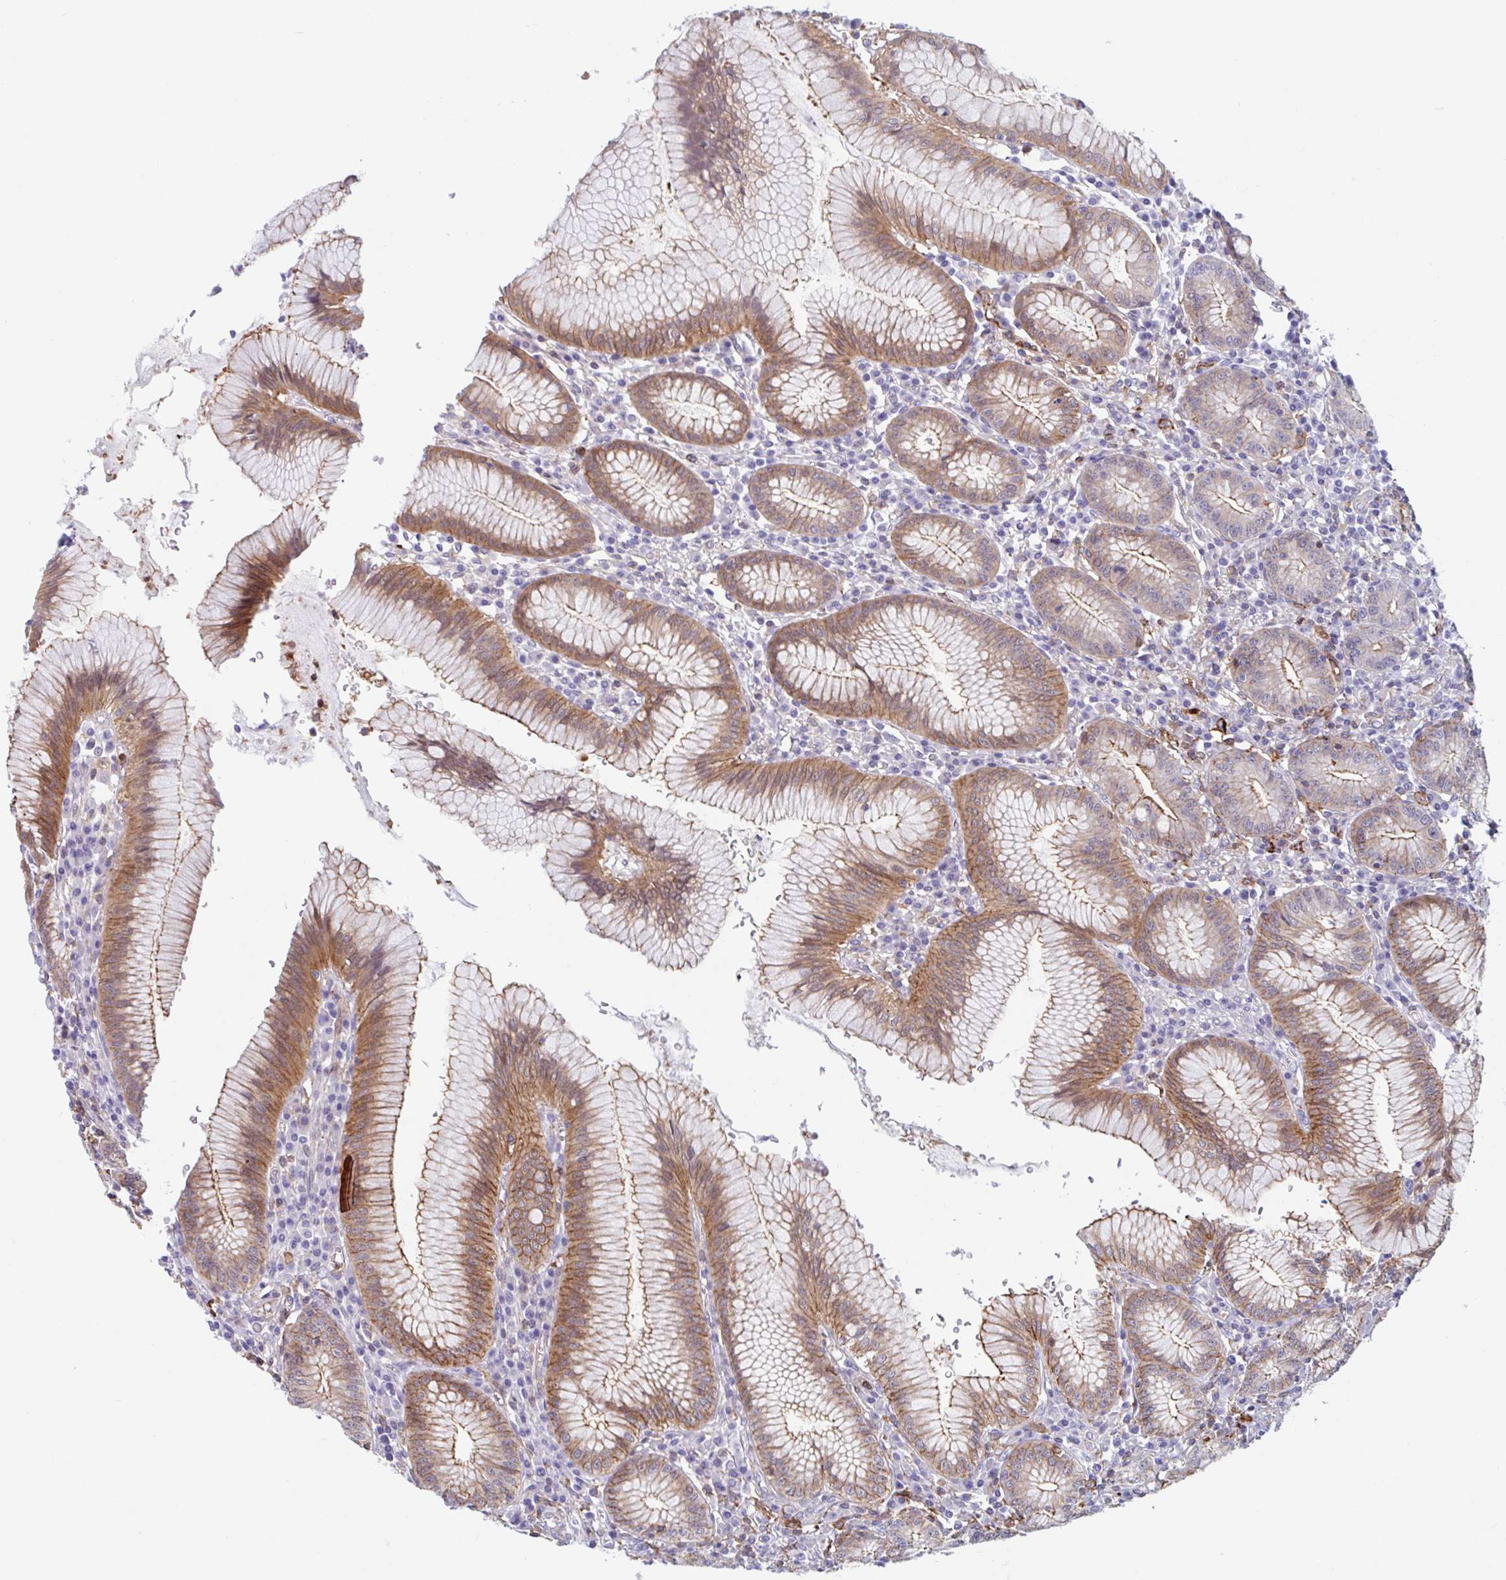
{"staining": {"intensity": "moderate", "quantity": ">75%", "location": "cytoplasmic/membranous"}, "tissue": "stomach", "cell_type": "Glandular cells", "image_type": "normal", "snomed": [{"axis": "morphology", "description": "Normal tissue, NOS"}, {"axis": "topography", "description": "Stomach"}], "caption": "Glandular cells exhibit medium levels of moderate cytoplasmic/membranous staining in about >75% of cells in unremarkable human stomach. (DAB (3,3'-diaminobenzidine) IHC, brown staining for protein, blue staining for nuclei).", "gene": "EFHD1", "patient": {"sex": "male", "age": 55}}